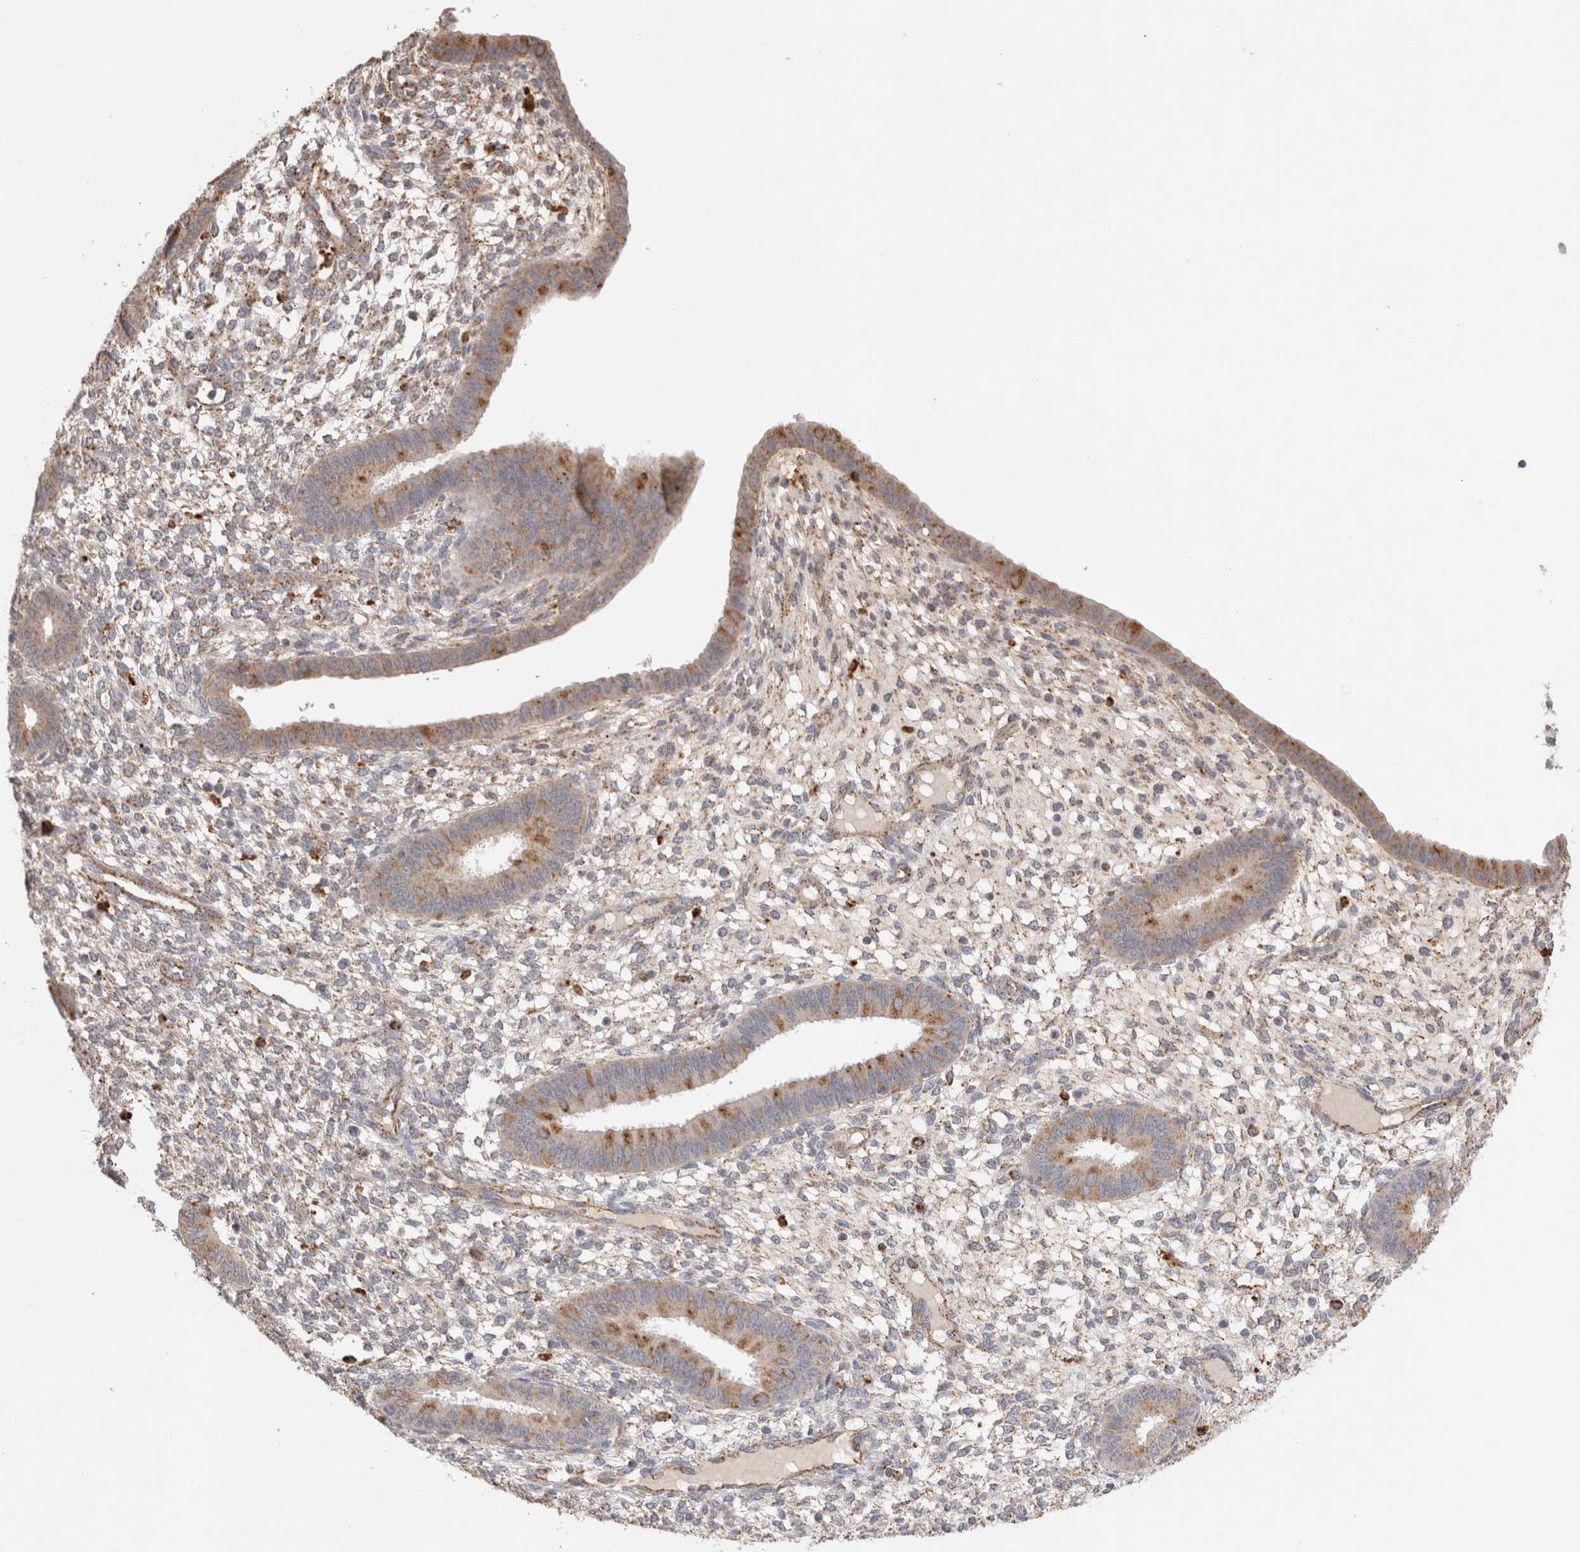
{"staining": {"intensity": "moderate", "quantity": "25%-75%", "location": "cytoplasmic/membranous"}, "tissue": "endometrium", "cell_type": "Cells in endometrial stroma", "image_type": "normal", "snomed": [{"axis": "morphology", "description": "Normal tissue, NOS"}, {"axis": "topography", "description": "Endometrium"}], "caption": "Immunohistochemistry (IHC) staining of benign endometrium, which reveals medium levels of moderate cytoplasmic/membranous positivity in approximately 25%-75% of cells in endometrial stroma indicating moderate cytoplasmic/membranous protein positivity. The staining was performed using DAB (brown) for protein detection and nuclei were counterstained in hematoxylin (blue).", "gene": "GNS", "patient": {"sex": "female", "age": 46}}